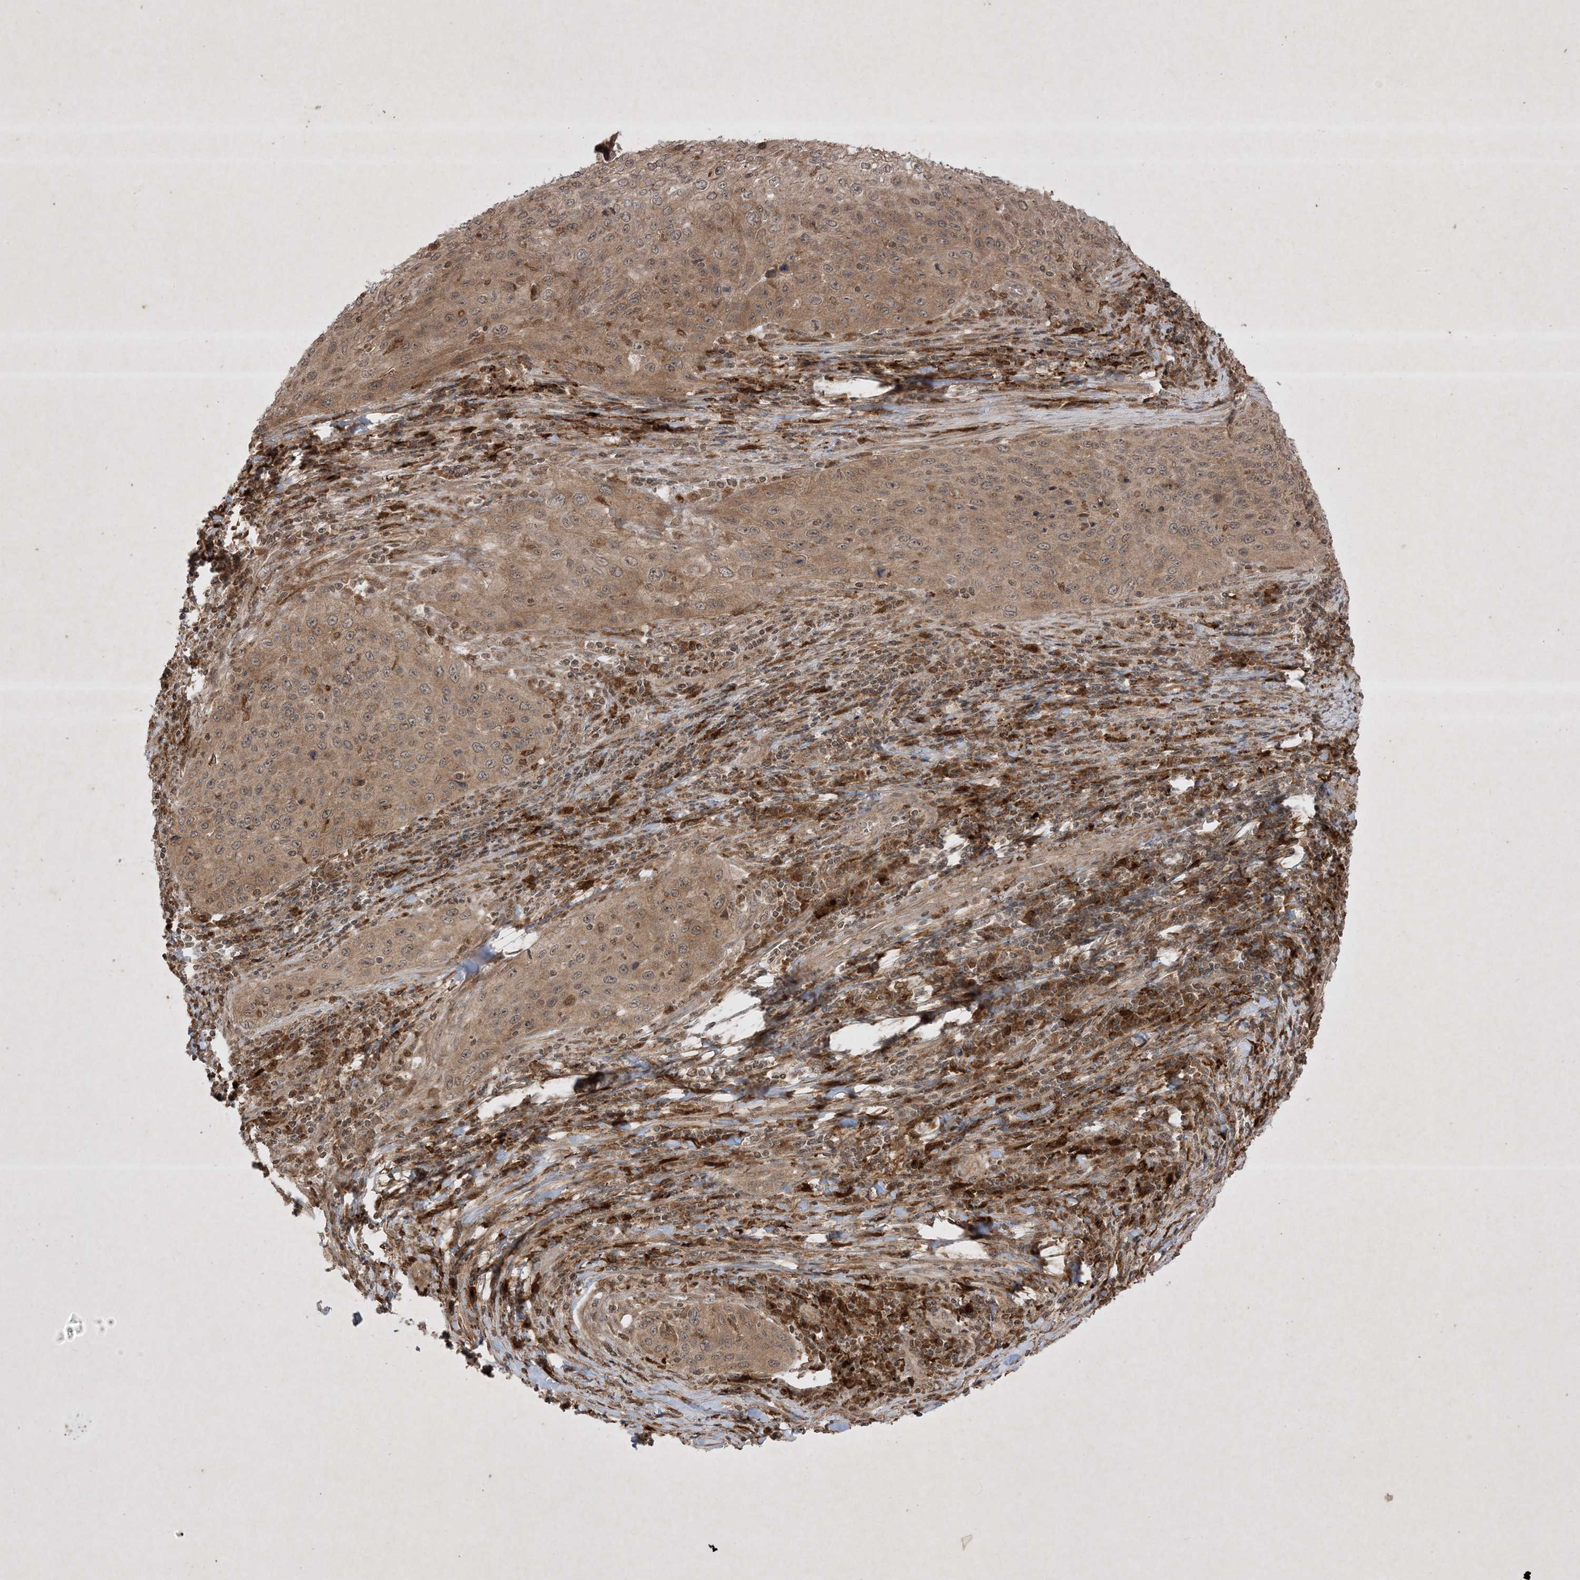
{"staining": {"intensity": "weak", "quantity": ">75%", "location": "cytoplasmic/membranous"}, "tissue": "cervical cancer", "cell_type": "Tumor cells", "image_type": "cancer", "snomed": [{"axis": "morphology", "description": "Squamous cell carcinoma, NOS"}, {"axis": "topography", "description": "Cervix"}], "caption": "Cervical cancer stained with a protein marker displays weak staining in tumor cells.", "gene": "PTK6", "patient": {"sex": "female", "age": 32}}